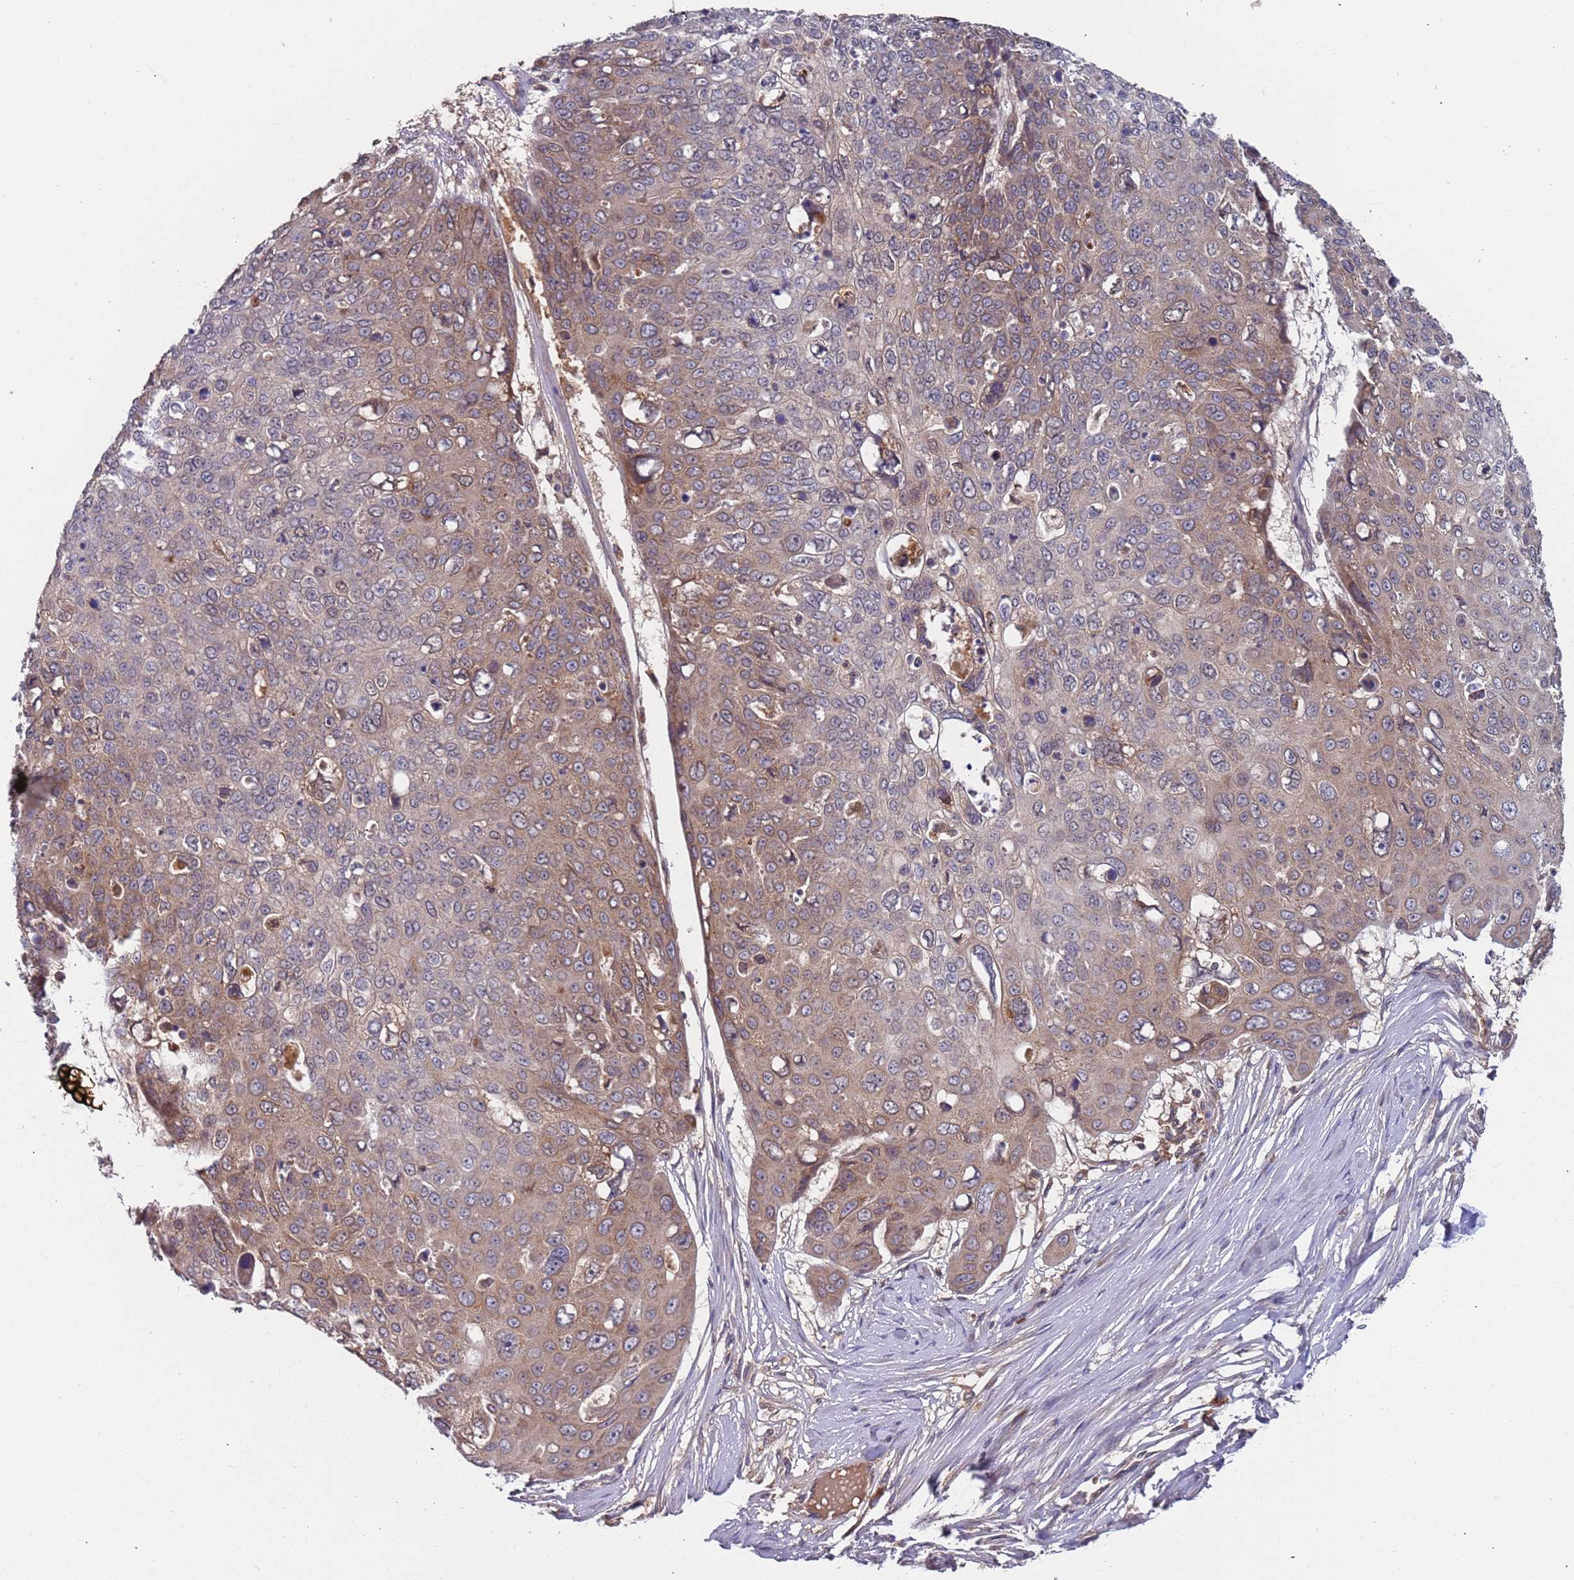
{"staining": {"intensity": "moderate", "quantity": "25%-75%", "location": "cytoplasmic/membranous"}, "tissue": "skin cancer", "cell_type": "Tumor cells", "image_type": "cancer", "snomed": [{"axis": "morphology", "description": "Squamous cell carcinoma, NOS"}, {"axis": "topography", "description": "Skin"}], "caption": "Immunohistochemical staining of skin squamous cell carcinoma reveals moderate cytoplasmic/membranous protein positivity in approximately 25%-75% of tumor cells.", "gene": "OR5A2", "patient": {"sex": "male", "age": 71}}